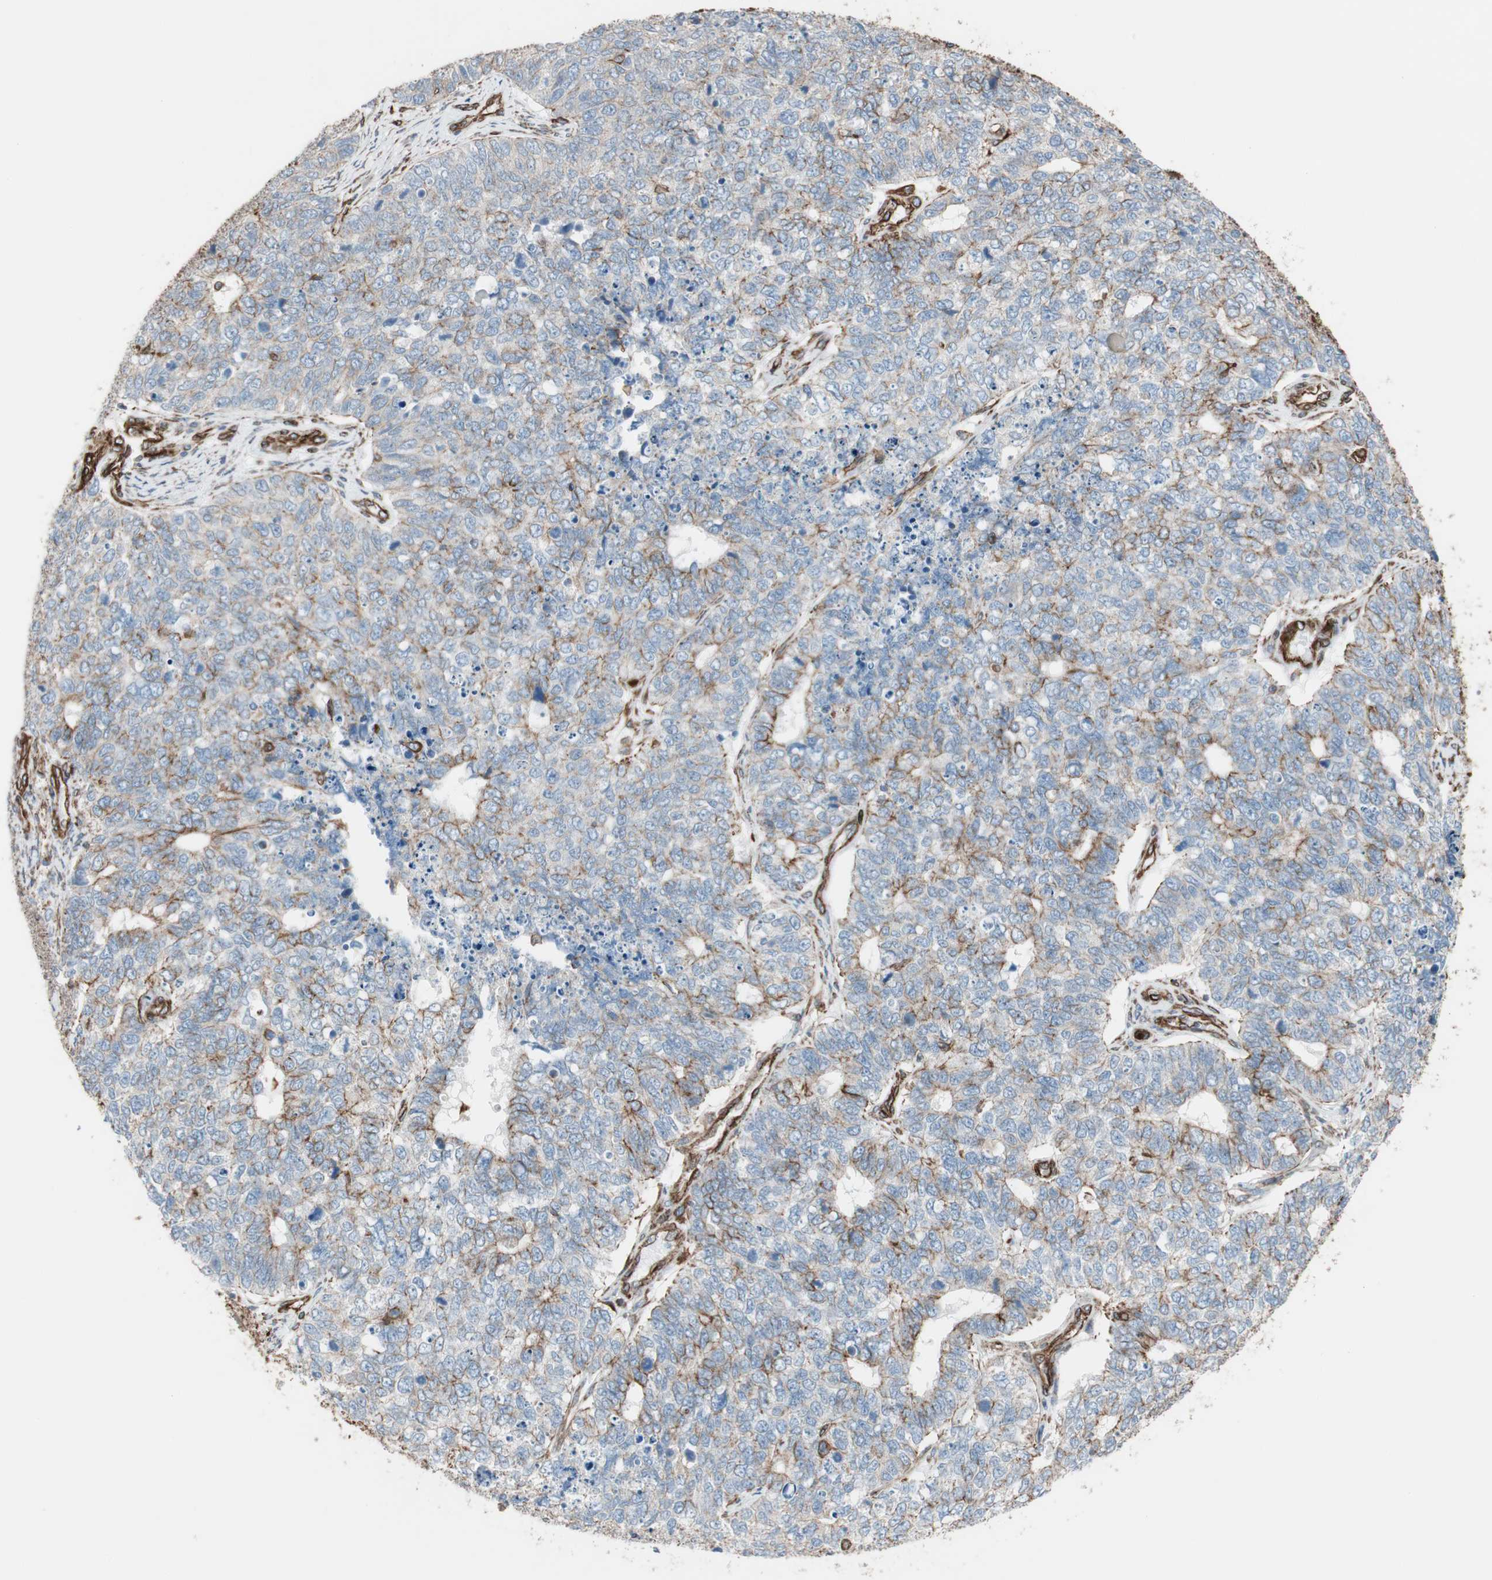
{"staining": {"intensity": "moderate", "quantity": "25%-75%", "location": "cytoplasmic/membranous"}, "tissue": "cervical cancer", "cell_type": "Tumor cells", "image_type": "cancer", "snomed": [{"axis": "morphology", "description": "Squamous cell carcinoma, NOS"}, {"axis": "topography", "description": "Cervix"}], "caption": "Cervical squamous cell carcinoma stained with a brown dye reveals moderate cytoplasmic/membranous positive staining in about 25%-75% of tumor cells.", "gene": "TCTA", "patient": {"sex": "female", "age": 63}}